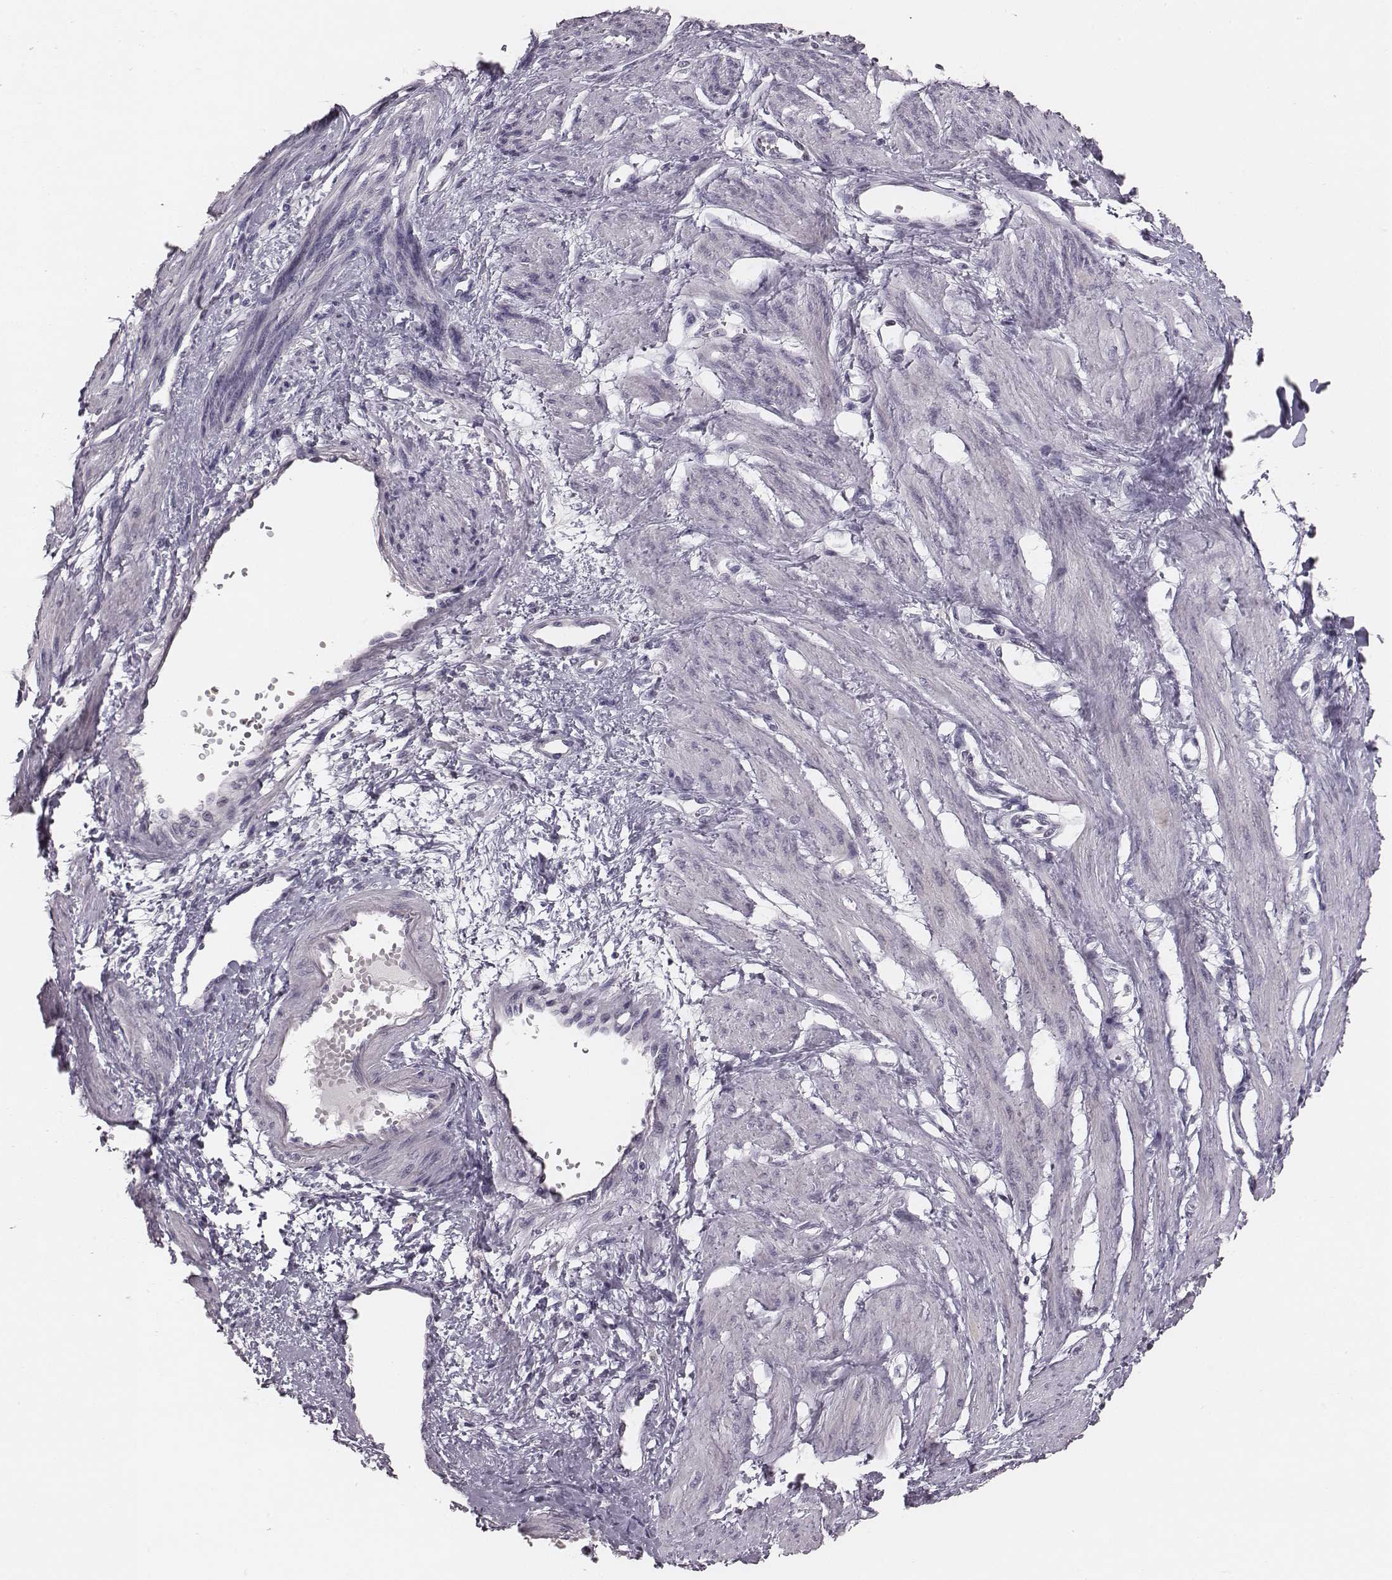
{"staining": {"intensity": "negative", "quantity": "none", "location": "none"}, "tissue": "smooth muscle", "cell_type": "Smooth muscle cells", "image_type": "normal", "snomed": [{"axis": "morphology", "description": "Normal tissue, NOS"}, {"axis": "topography", "description": "Smooth muscle"}, {"axis": "topography", "description": "Uterus"}], "caption": "Immunohistochemistry (IHC) photomicrograph of benign human smooth muscle stained for a protein (brown), which shows no expression in smooth muscle cells. (Brightfield microscopy of DAB (3,3'-diaminobenzidine) immunohistochemistry (IHC) at high magnification).", "gene": "CSHL1", "patient": {"sex": "female", "age": 39}}